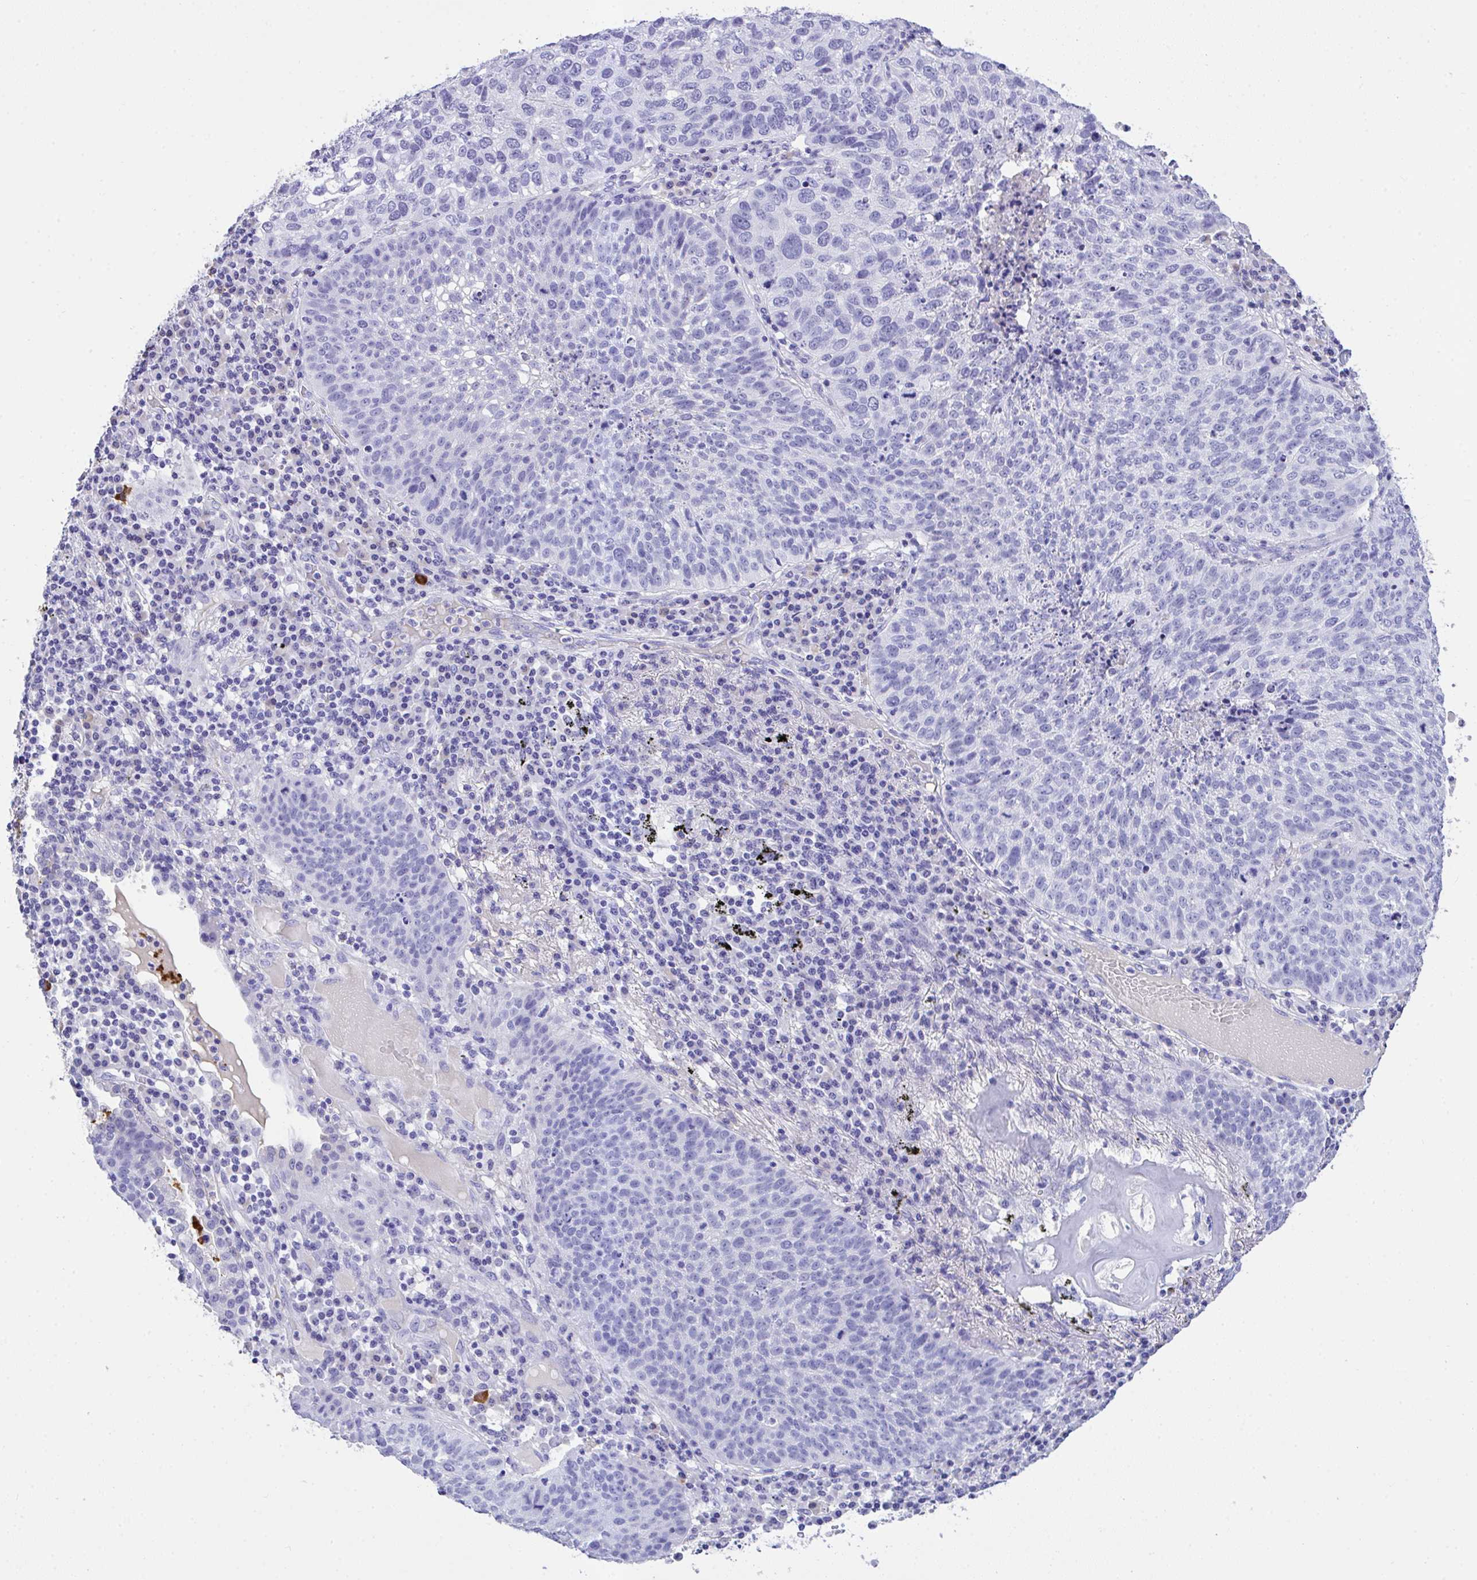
{"staining": {"intensity": "negative", "quantity": "none", "location": "none"}, "tissue": "lung cancer", "cell_type": "Tumor cells", "image_type": "cancer", "snomed": [{"axis": "morphology", "description": "Squamous cell carcinoma, NOS"}, {"axis": "topography", "description": "Lung"}], "caption": "IHC of lung cancer (squamous cell carcinoma) demonstrates no expression in tumor cells.", "gene": "AKR1D1", "patient": {"sex": "male", "age": 63}}